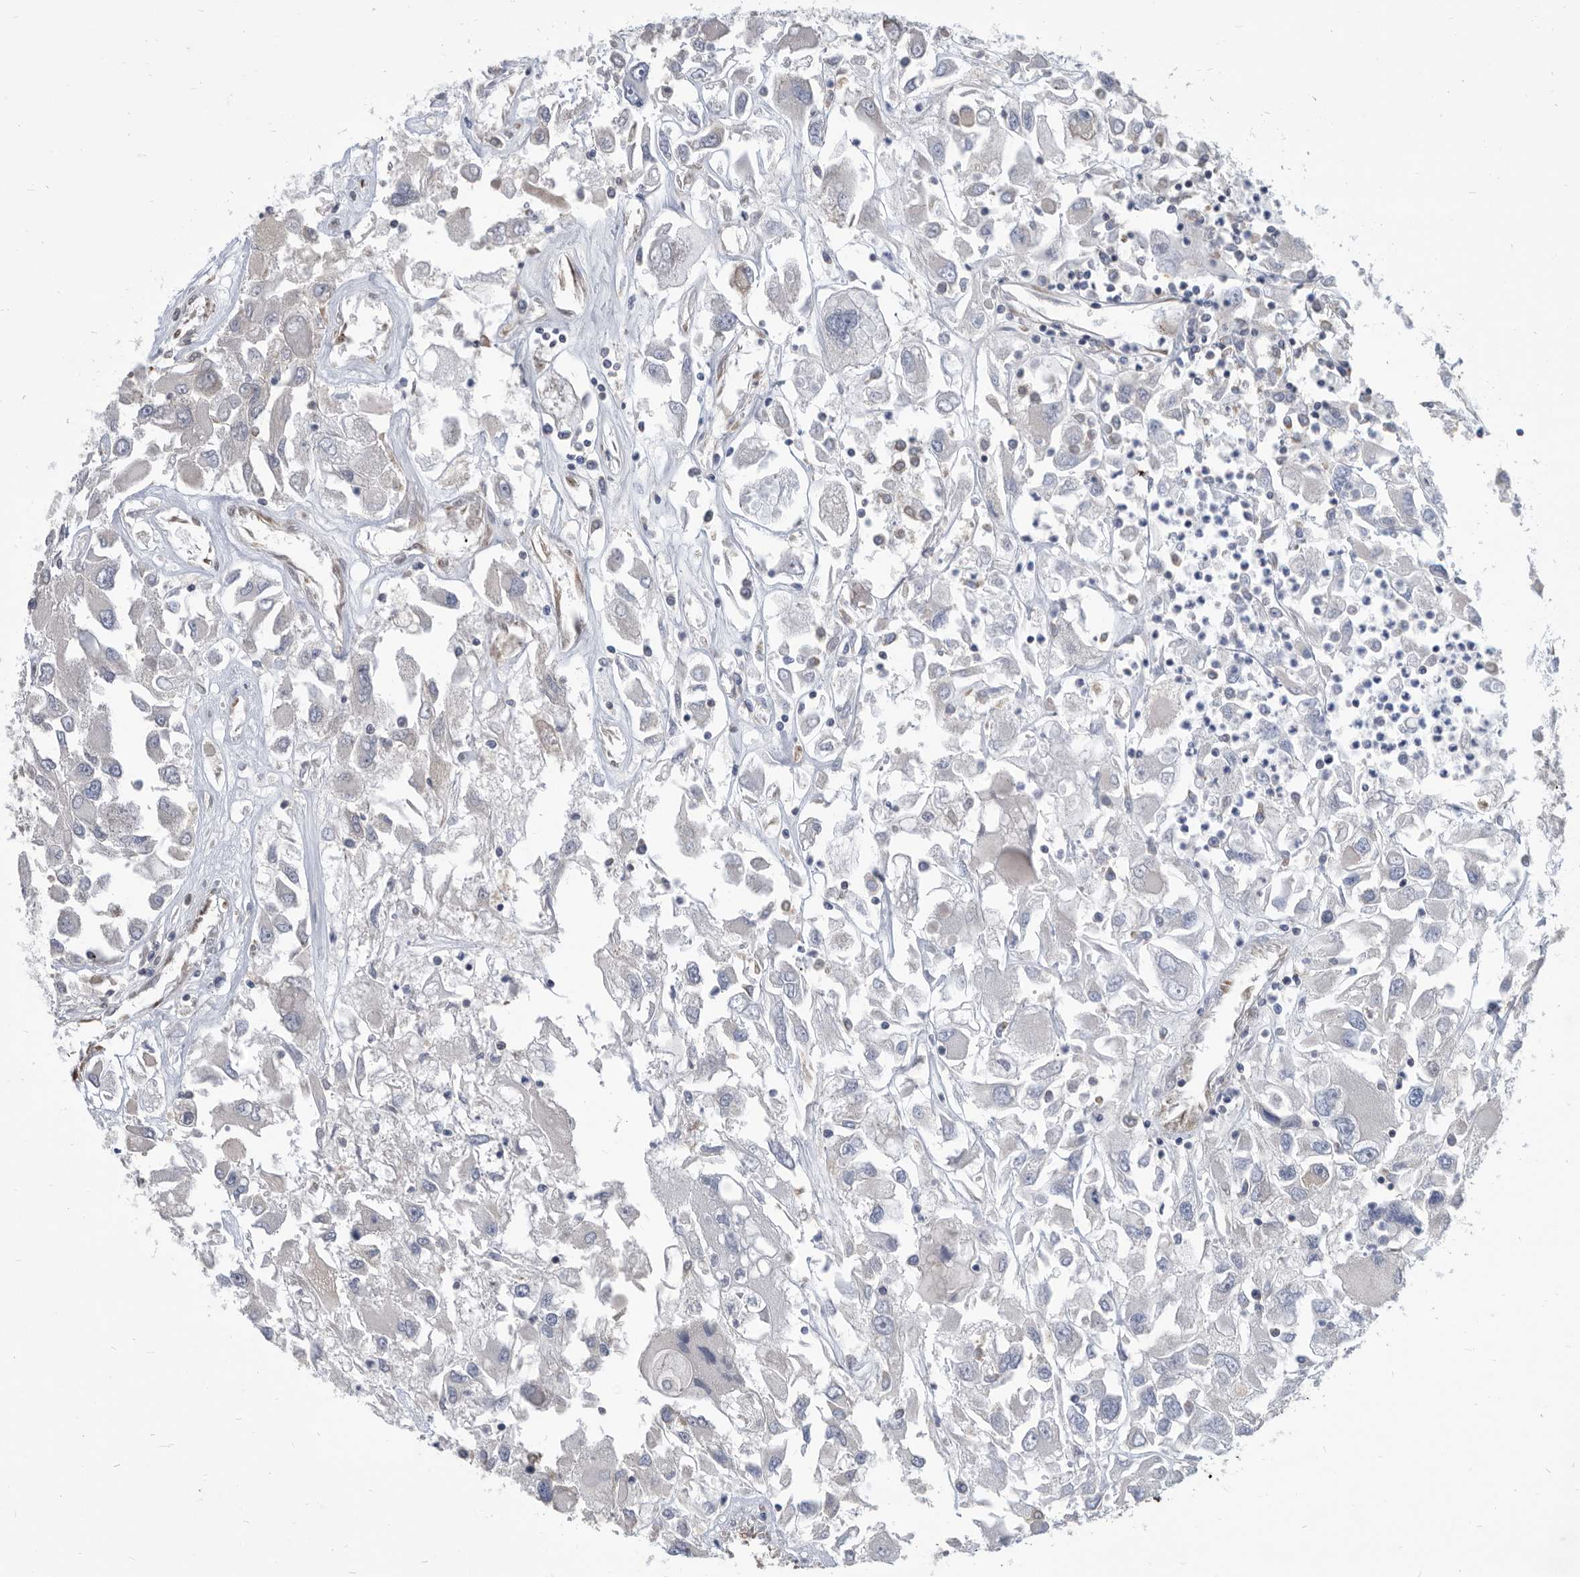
{"staining": {"intensity": "negative", "quantity": "none", "location": "none"}, "tissue": "renal cancer", "cell_type": "Tumor cells", "image_type": "cancer", "snomed": [{"axis": "morphology", "description": "Adenocarcinoma, NOS"}, {"axis": "topography", "description": "Kidney"}], "caption": "An immunohistochemistry (IHC) micrograph of renal cancer (adenocarcinoma) is shown. There is no staining in tumor cells of renal cancer (adenocarcinoma).", "gene": "CCT4", "patient": {"sex": "female", "age": 52}}